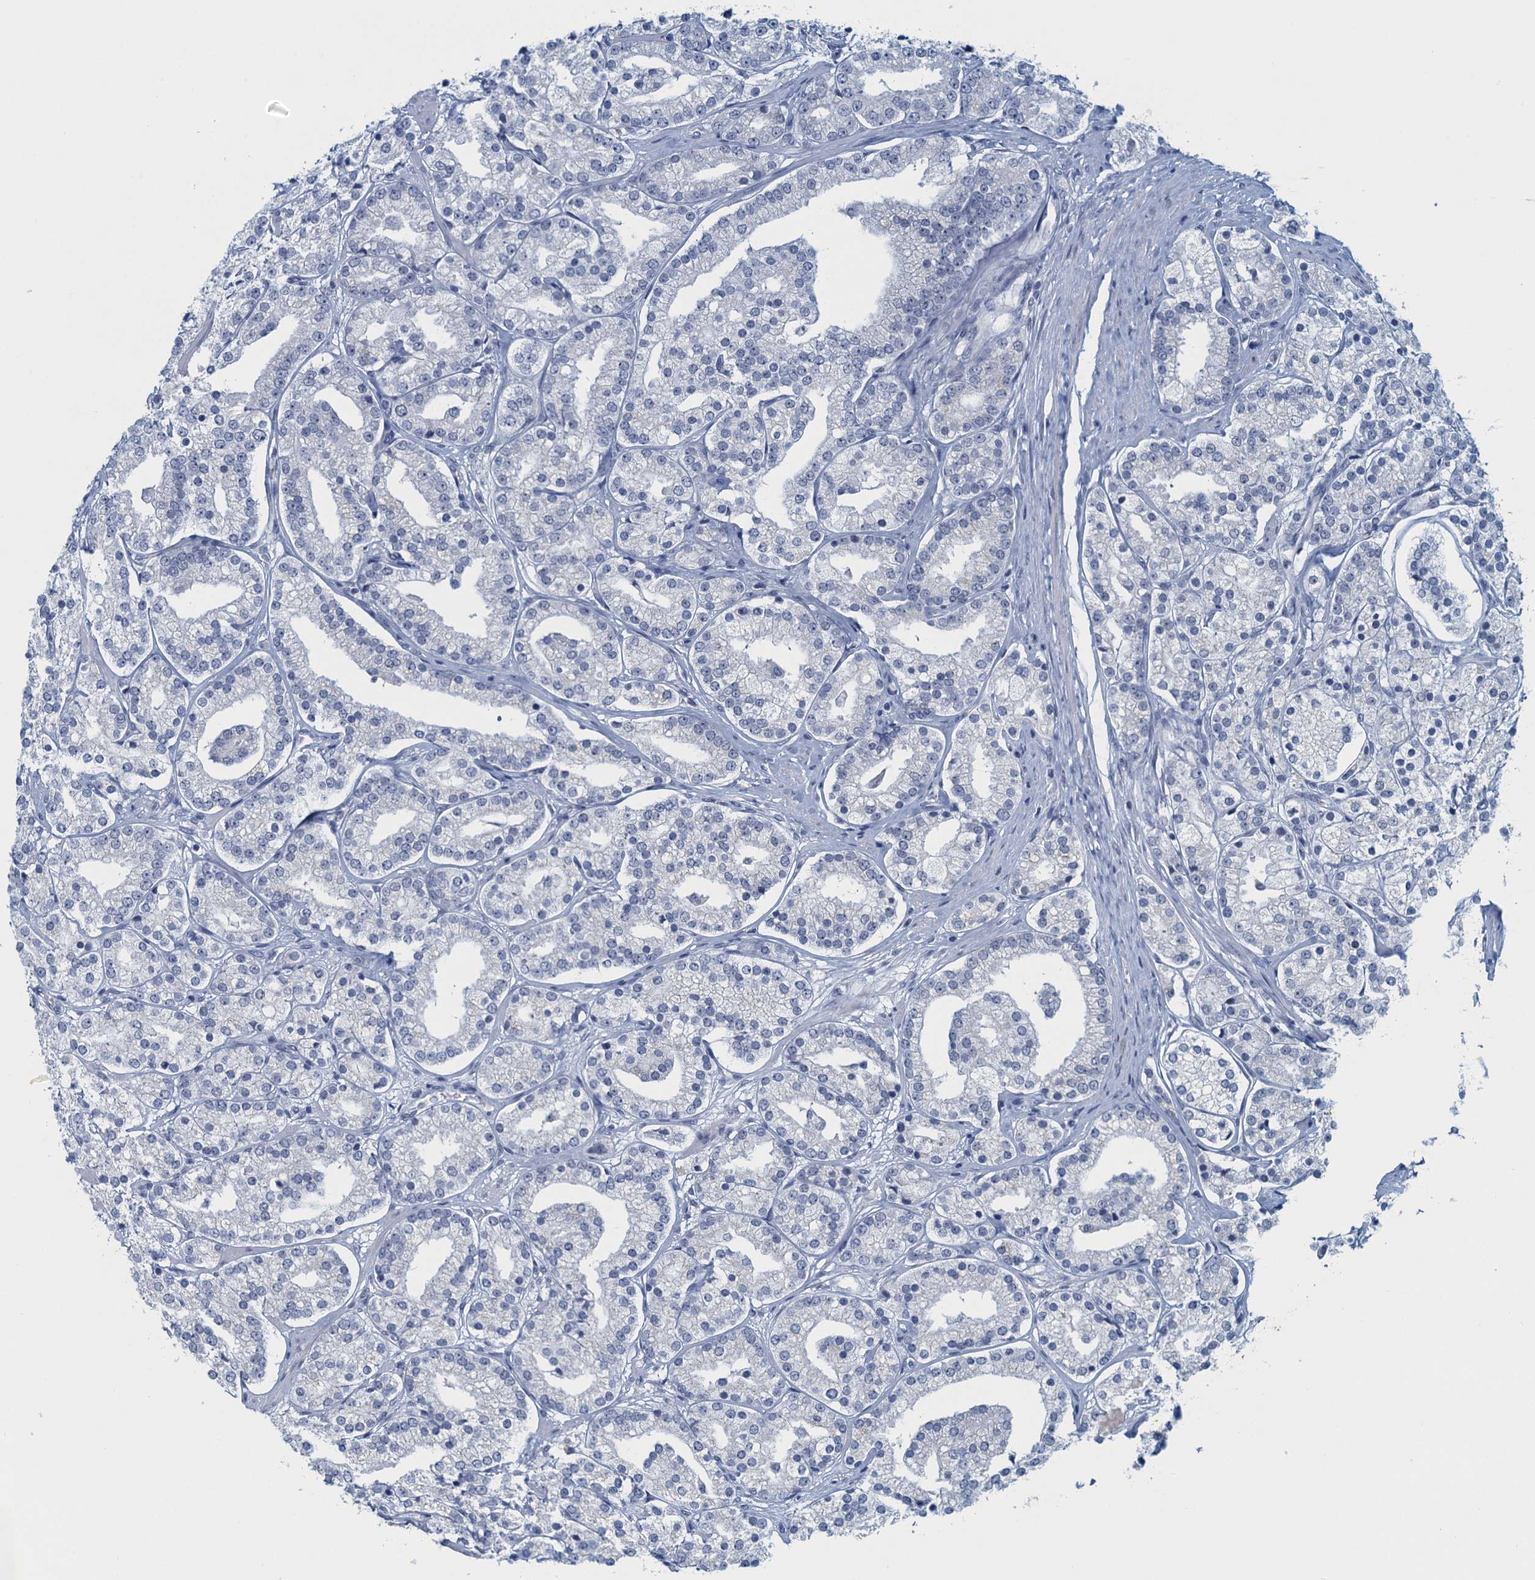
{"staining": {"intensity": "negative", "quantity": "none", "location": "none"}, "tissue": "prostate cancer", "cell_type": "Tumor cells", "image_type": "cancer", "snomed": [{"axis": "morphology", "description": "Adenocarcinoma, High grade"}, {"axis": "topography", "description": "Prostate"}], "caption": "A histopathology image of human prostate cancer (adenocarcinoma (high-grade)) is negative for staining in tumor cells. Brightfield microscopy of immunohistochemistry (IHC) stained with DAB (3,3'-diaminobenzidine) (brown) and hematoxylin (blue), captured at high magnification.", "gene": "ENSG00000131152", "patient": {"sex": "male", "age": 69}}